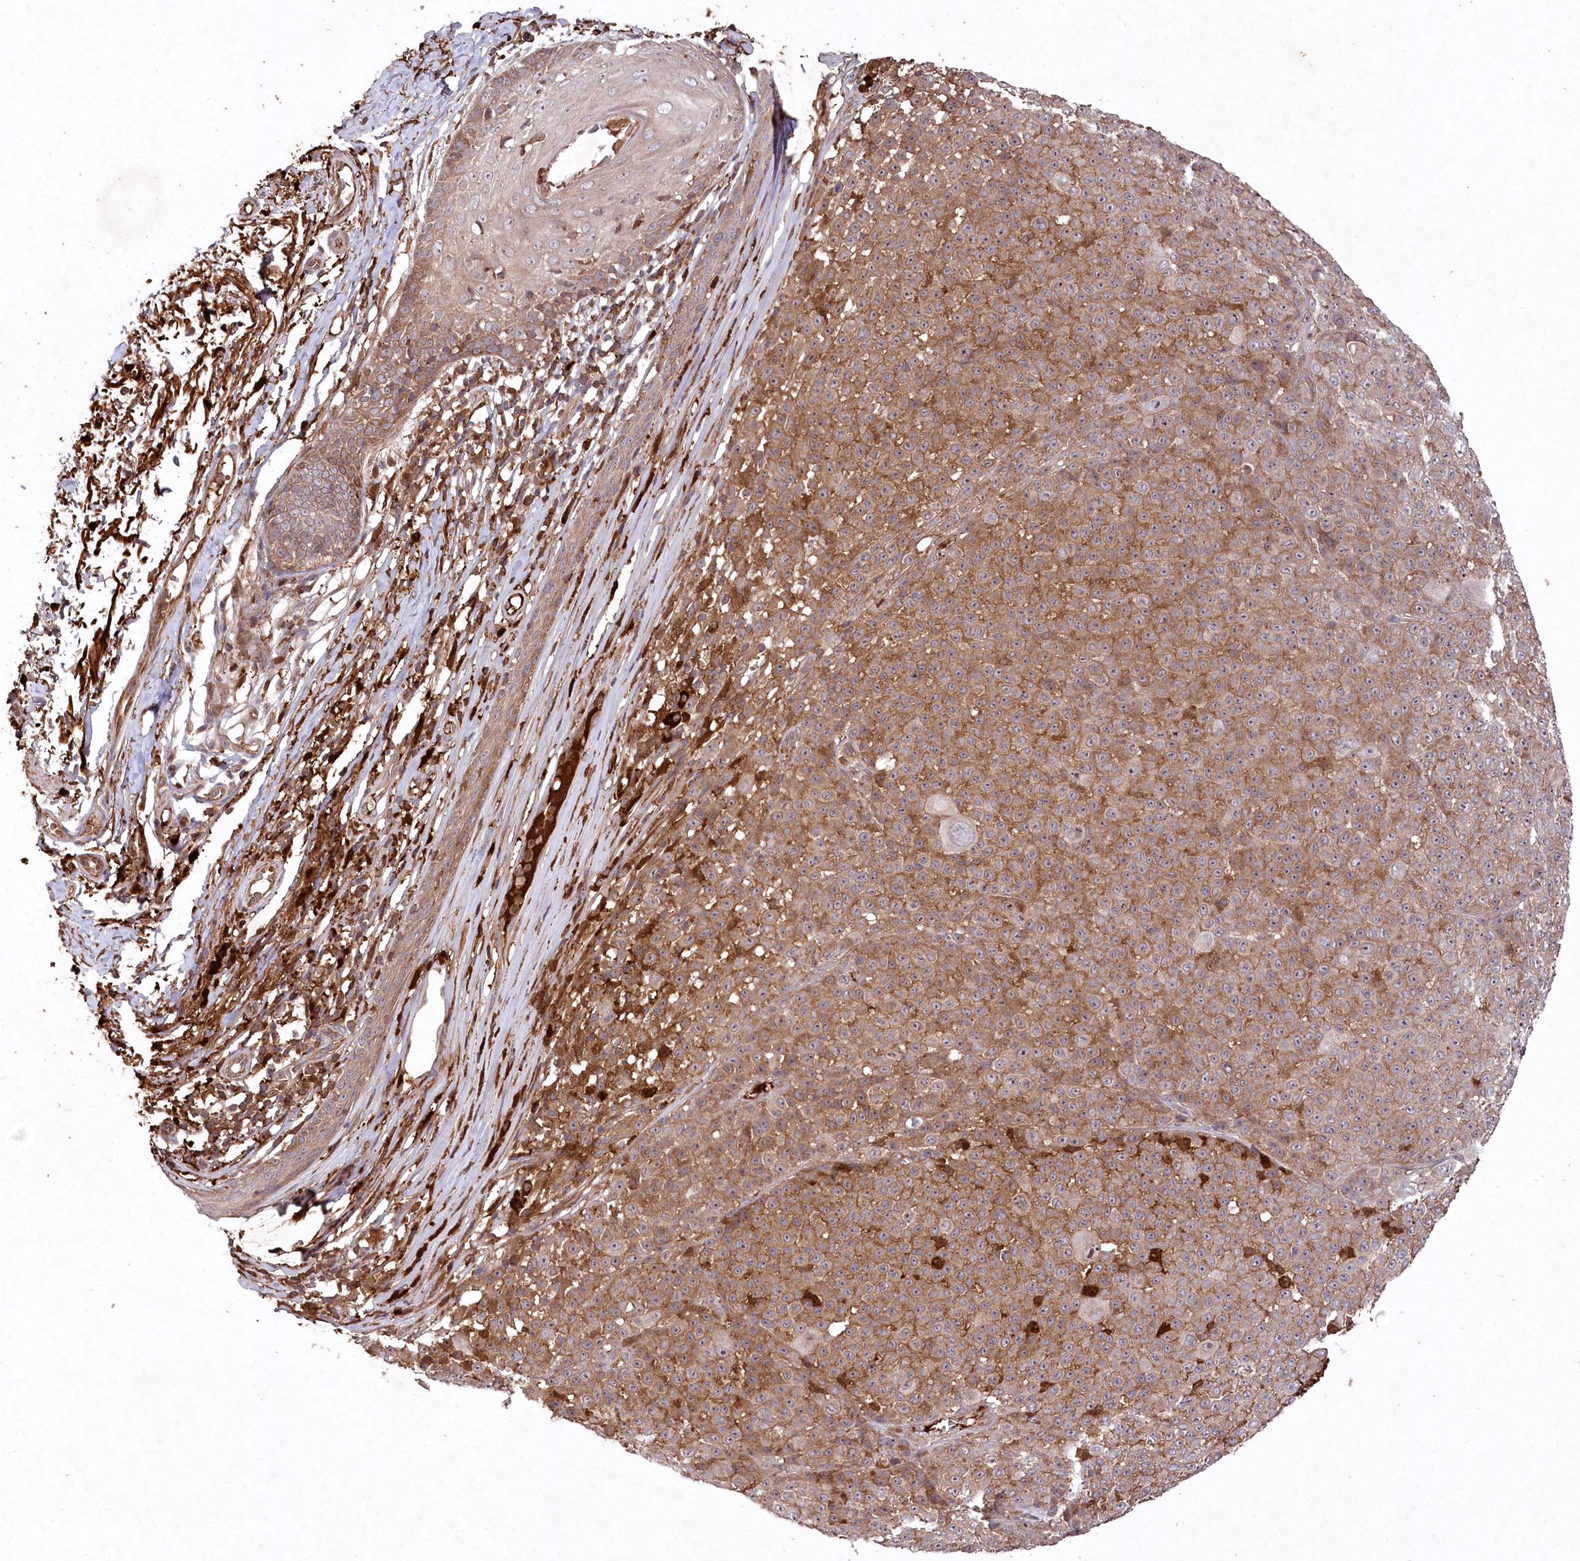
{"staining": {"intensity": "moderate", "quantity": ">75%", "location": "cytoplasmic/membranous"}, "tissue": "melanoma", "cell_type": "Tumor cells", "image_type": "cancer", "snomed": [{"axis": "morphology", "description": "Malignant melanoma, NOS"}, {"axis": "topography", "description": "Skin"}], "caption": "Melanoma stained for a protein shows moderate cytoplasmic/membranous positivity in tumor cells.", "gene": "PPP1R21", "patient": {"sex": "female", "age": 94}}